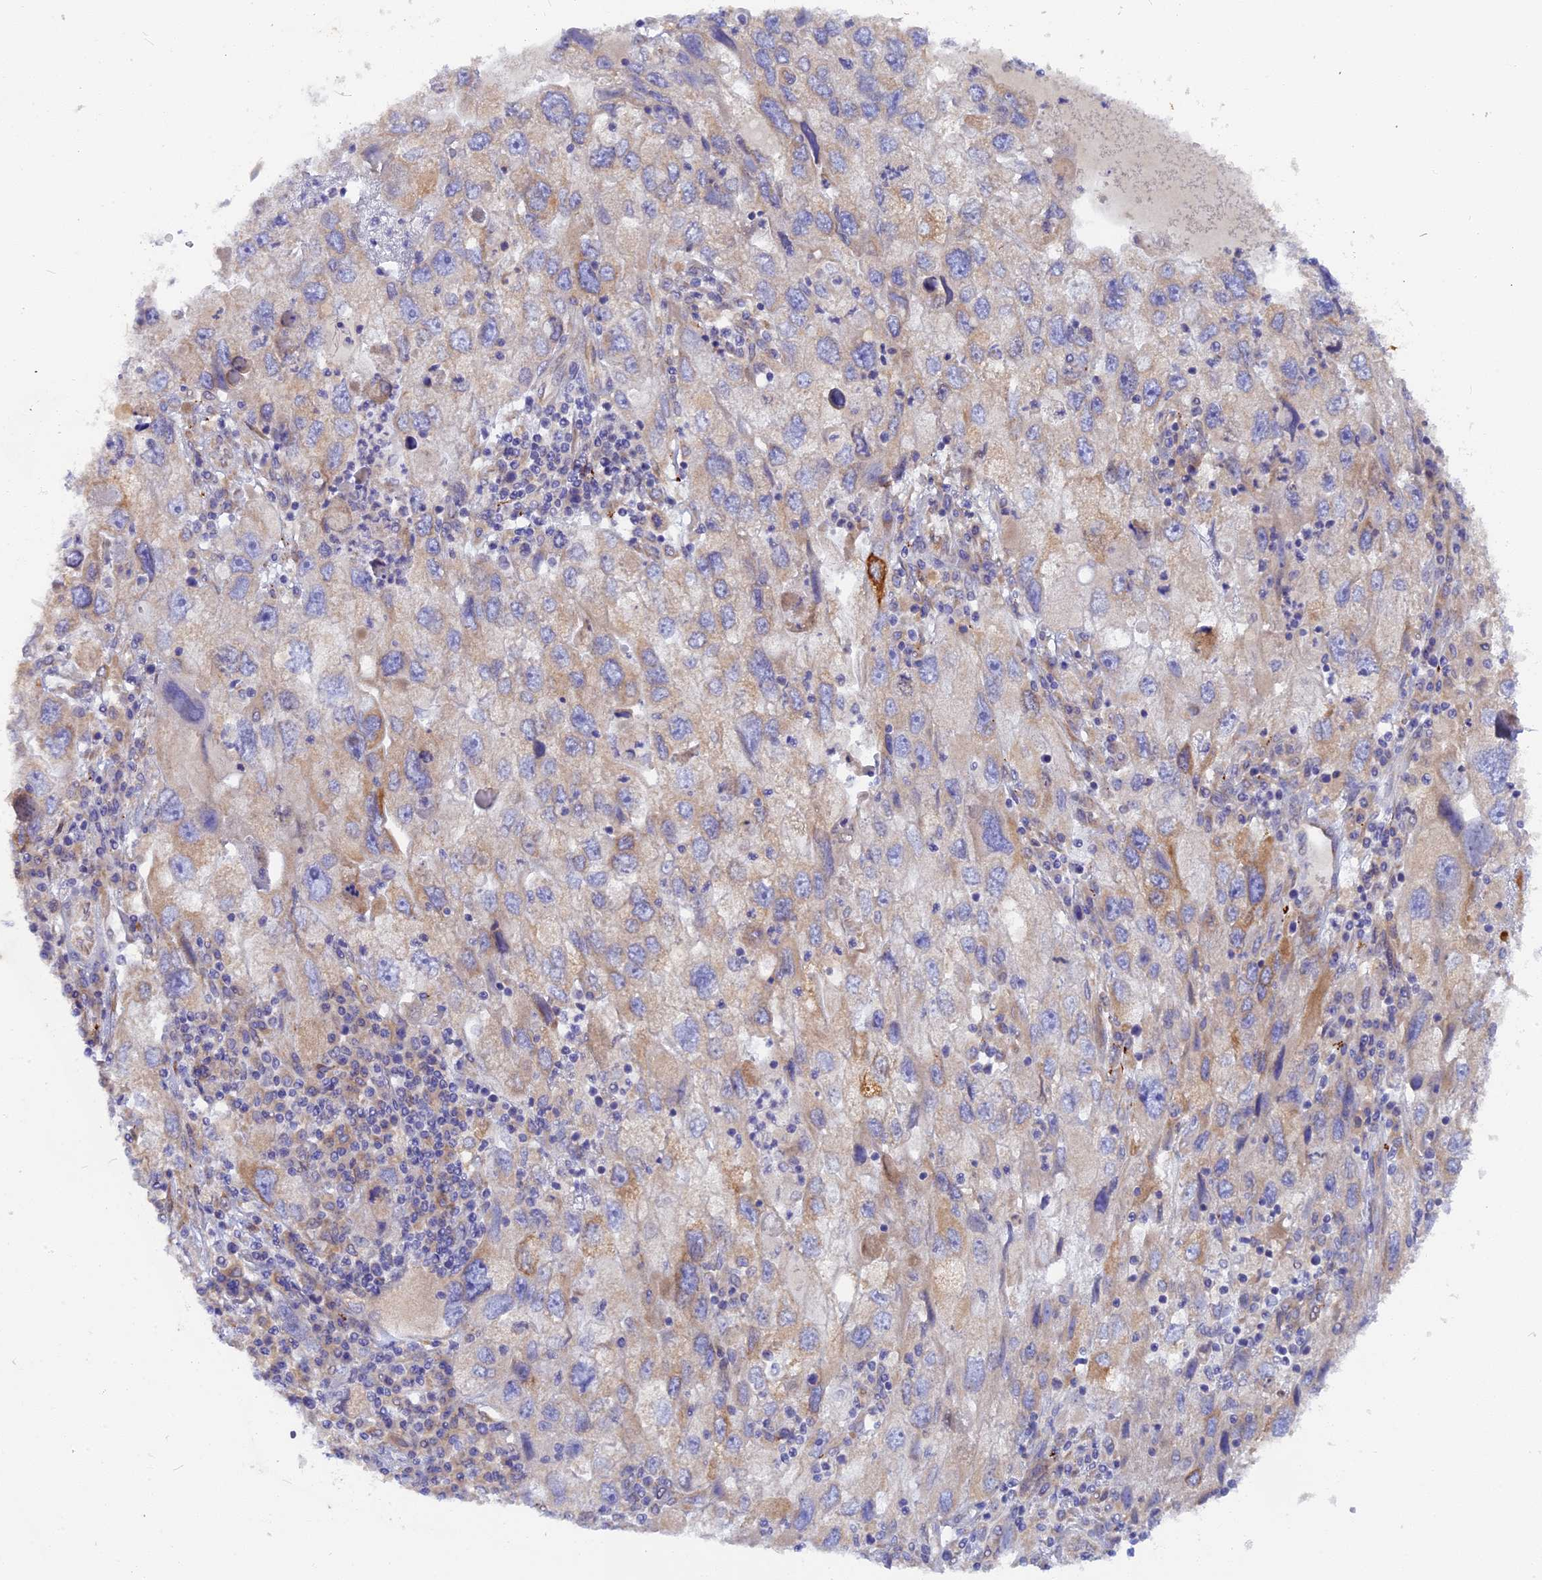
{"staining": {"intensity": "moderate", "quantity": "<25%", "location": "cytoplasmic/membranous"}, "tissue": "endometrial cancer", "cell_type": "Tumor cells", "image_type": "cancer", "snomed": [{"axis": "morphology", "description": "Adenocarcinoma, NOS"}, {"axis": "topography", "description": "Endometrium"}], "caption": "Immunohistochemistry (IHC) (DAB) staining of endometrial adenocarcinoma exhibits moderate cytoplasmic/membranous protein staining in approximately <25% of tumor cells.", "gene": "TLCD1", "patient": {"sex": "female", "age": 49}}